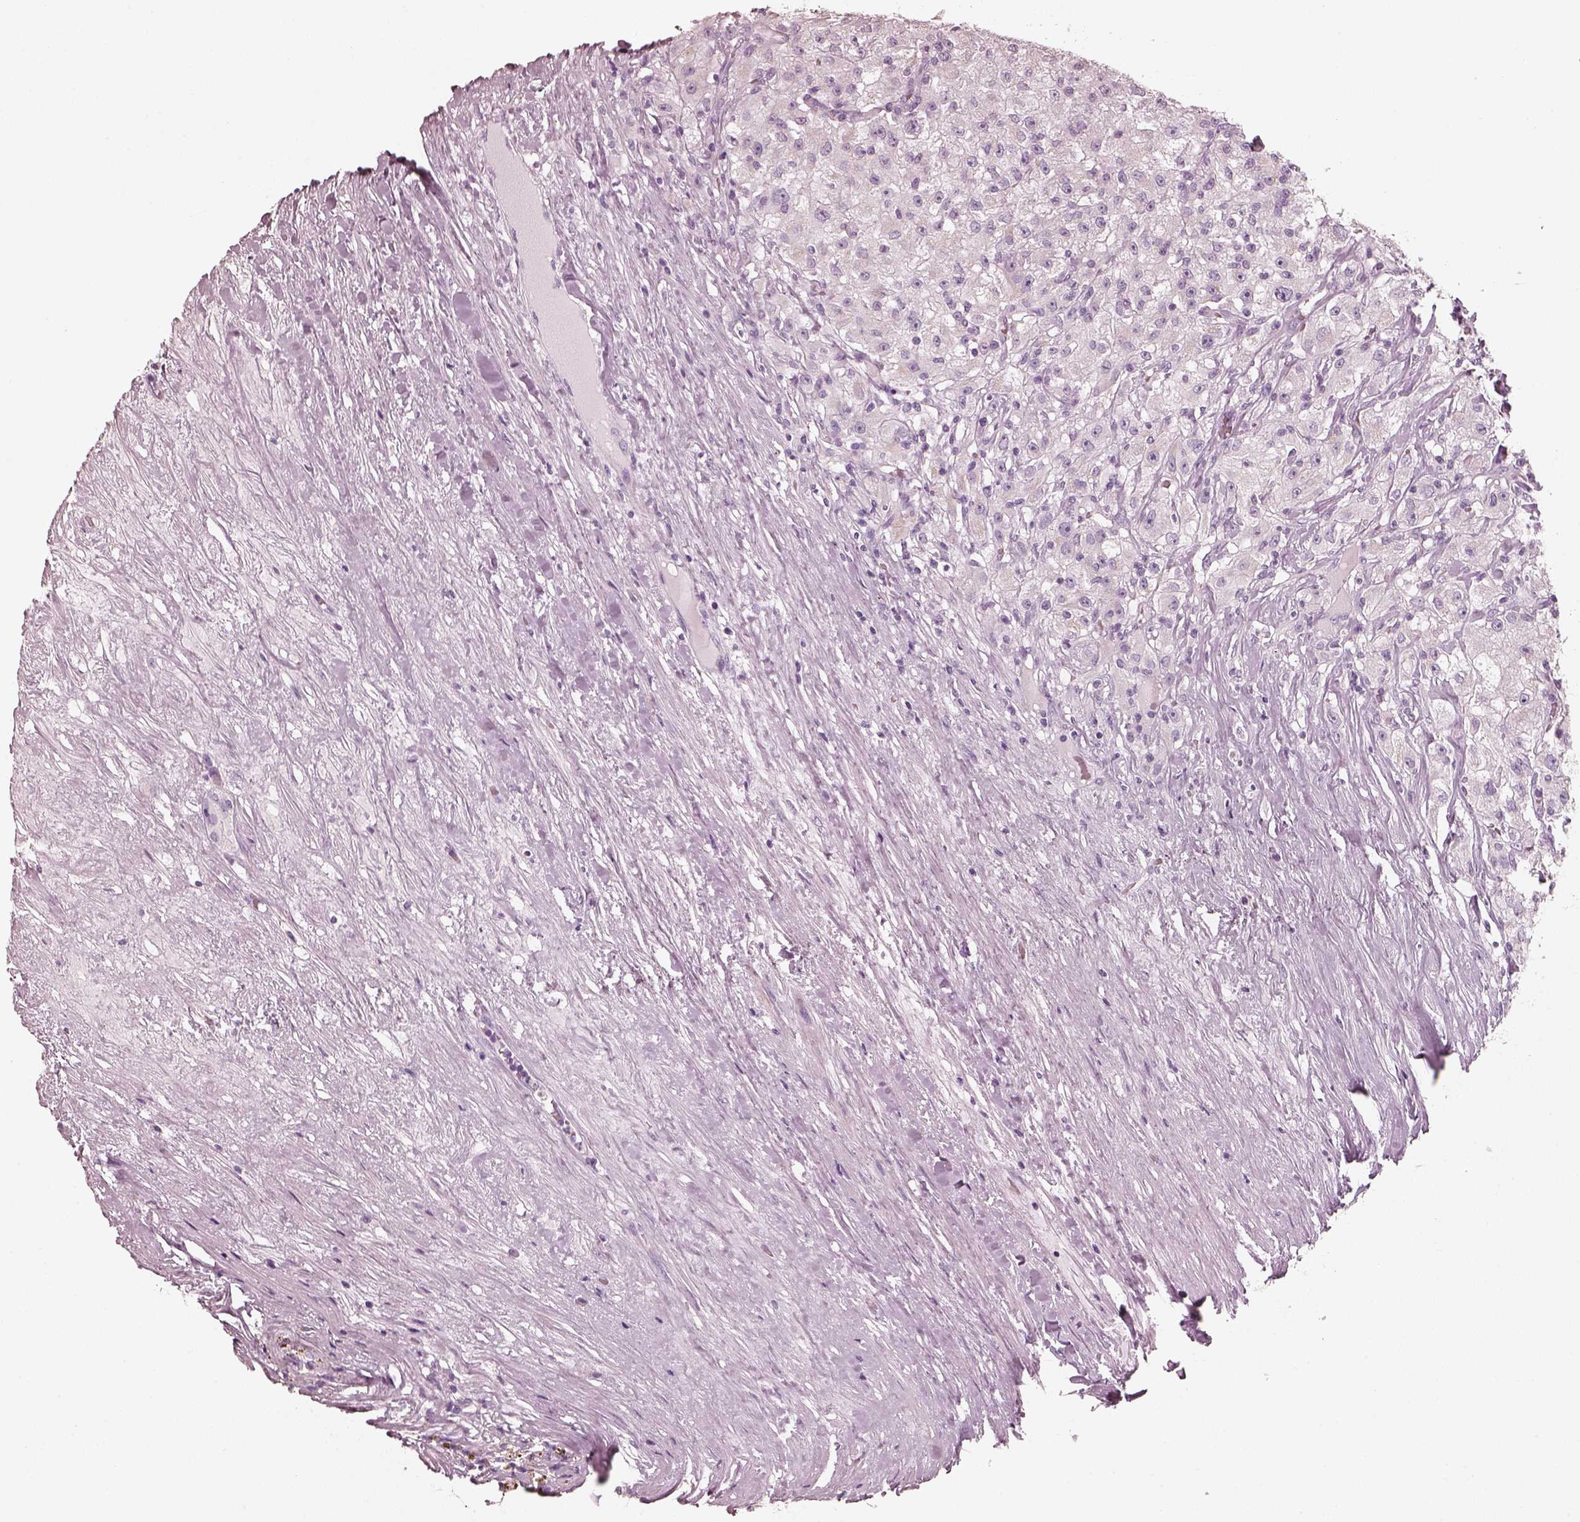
{"staining": {"intensity": "negative", "quantity": "none", "location": "none"}, "tissue": "renal cancer", "cell_type": "Tumor cells", "image_type": "cancer", "snomed": [{"axis": "morphology", "description": "Adenocarcinoma, NOS"}, {"axis": "topography", "description": "Kidney"}], "caption": "Immunohistochemistry (IHC) histopathology image of neoplastic tissue: renal cancer stained with DAB (3,3'-diaminobenzidine) displays no significant protein positivity in tumor cells.", "gene": "R3HDML", "patient": {"sex": "female", "age": 67}}